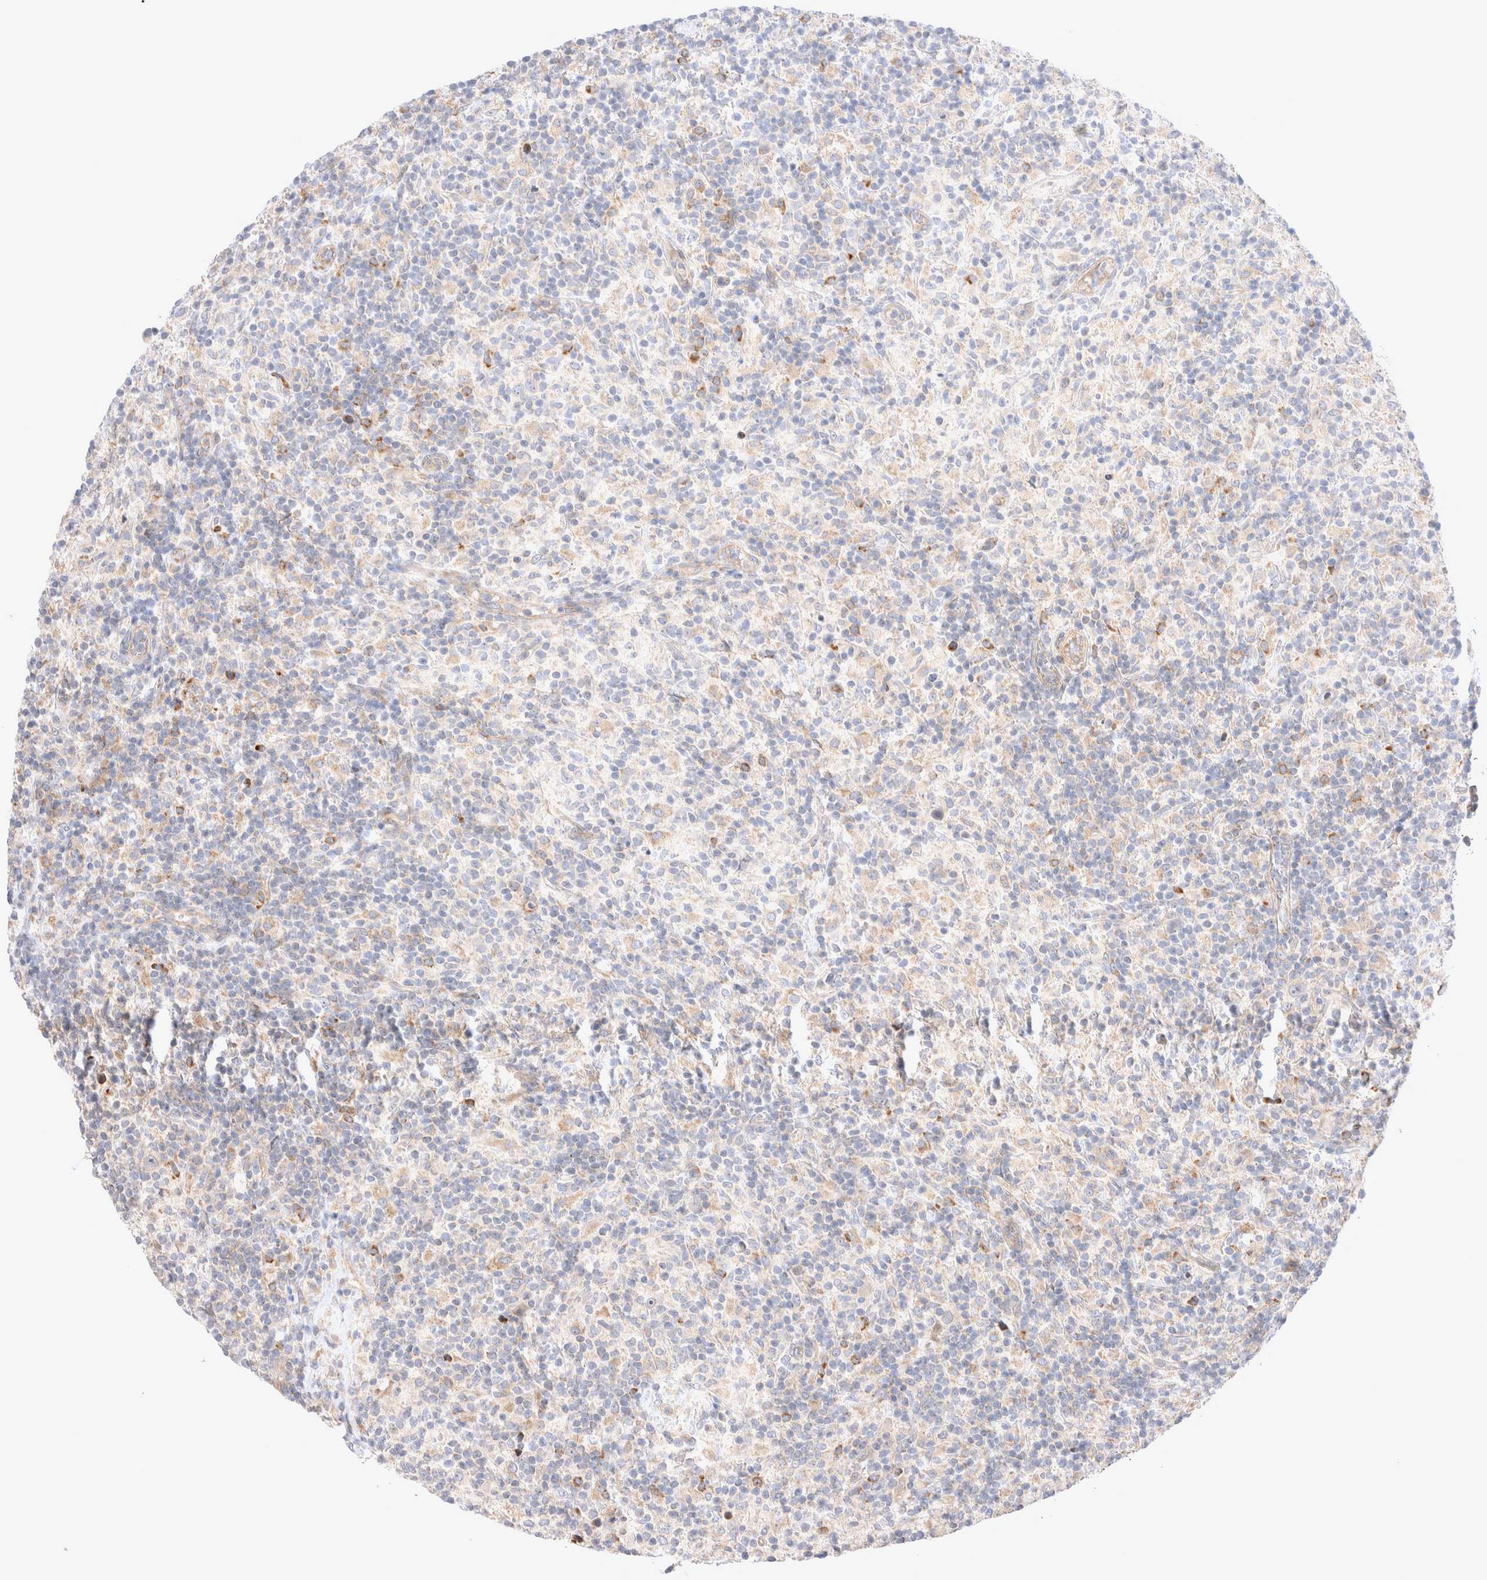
{"staining": {"intensity": "weak", "quantity": "<25%", "location": "cytoplasmic/membranous"}, "tissue": "lymphoma", "cell_type": "Tumor cells", "image_type": "cancer", "snomed": [{"axis": "morphology", "description": "Hodgkin's disease, NOS"}, {"axis": "topography", "description": "Lymph node"}], "caption": "The image displays no staining of tumor cells in lymphoma. The staining was performed using DAB to visualize the protein expression in brown, while the nuclei were stained in blue with hematoxylin (Magnification: 20x).", "gene": "NPC1", "patient": {"sex": "male", "age": 70}}